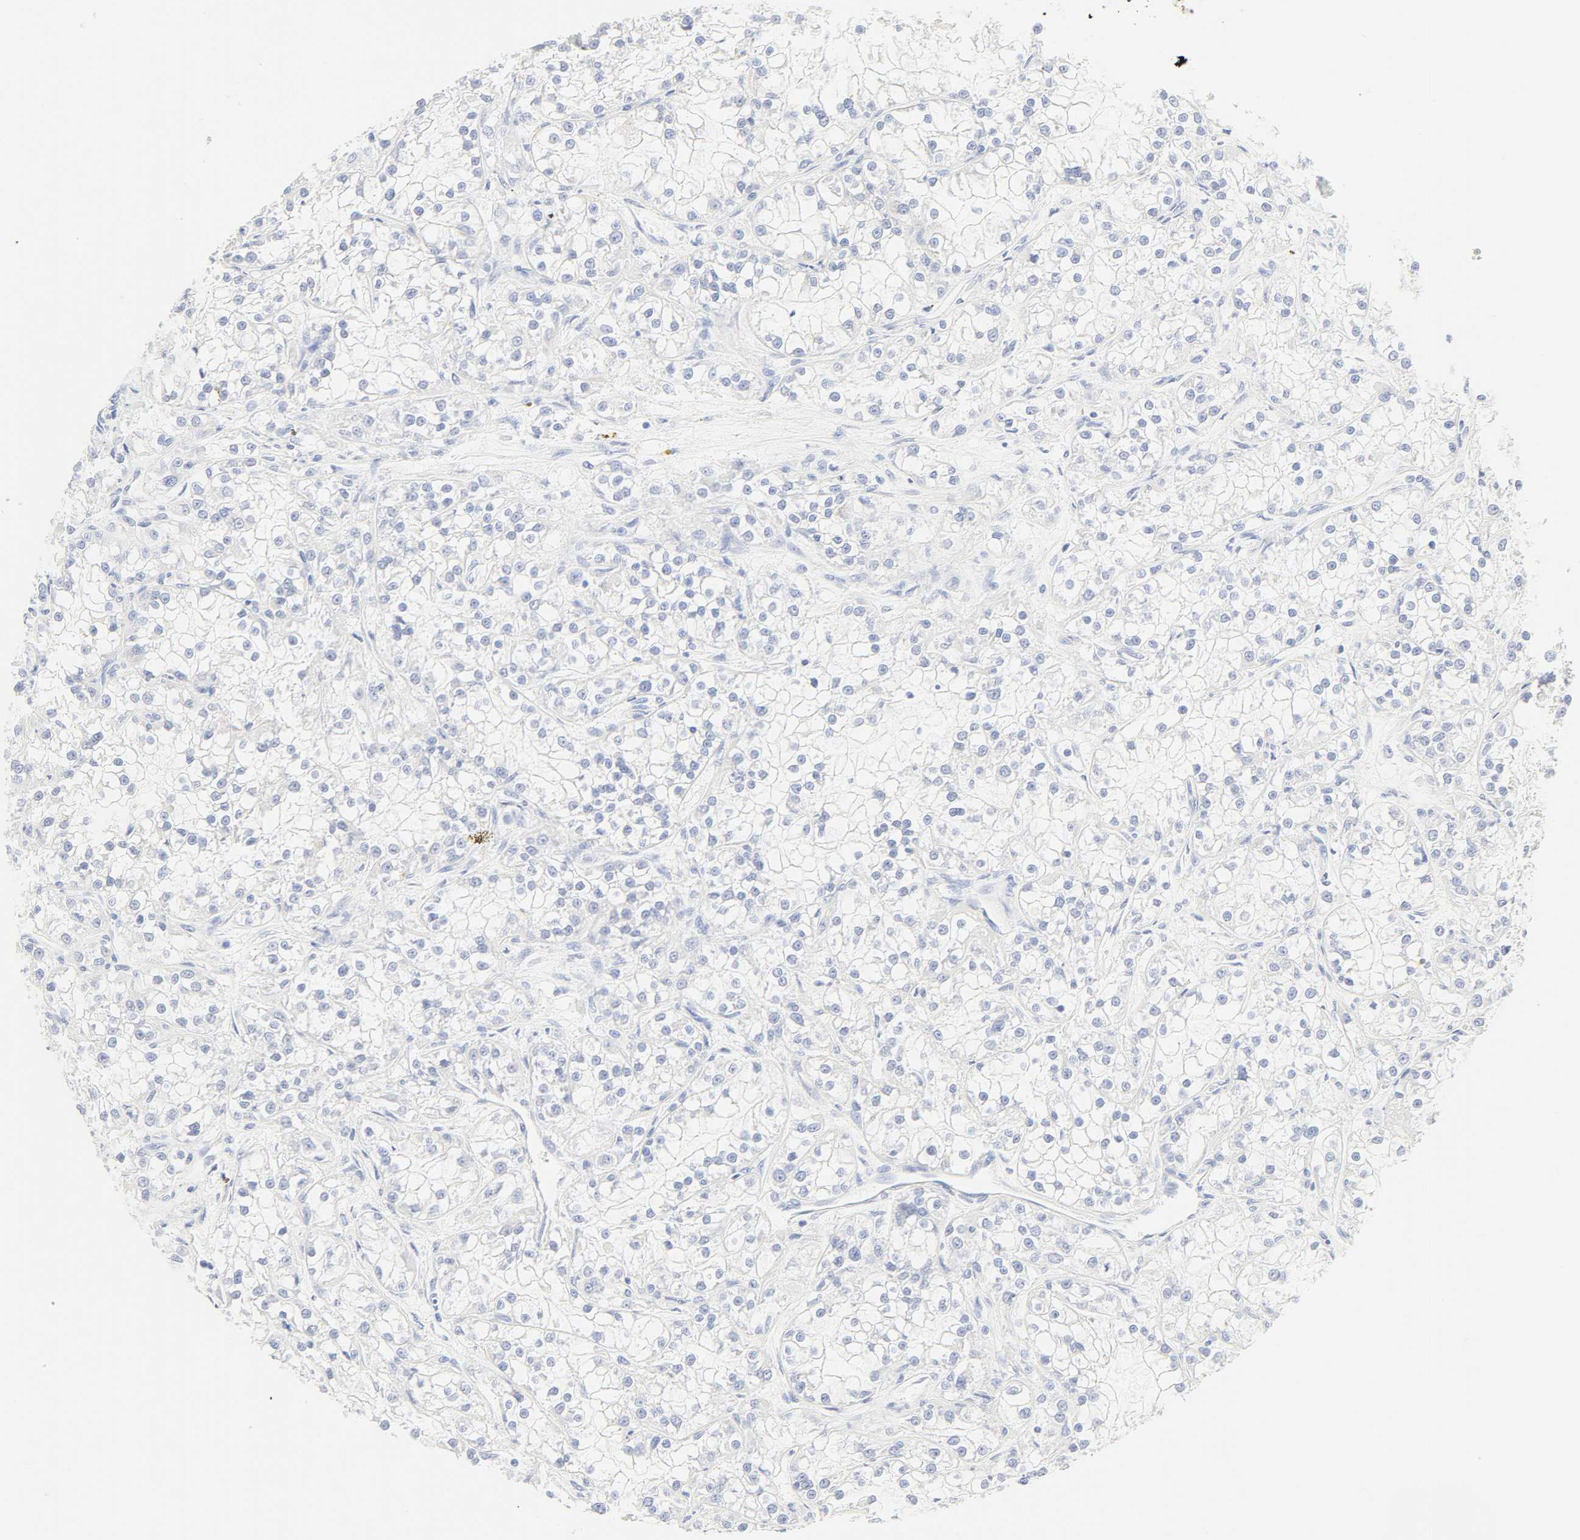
{"staining": {"intensity": "negative", "quantity": "none", "location": "none"}, "tissue": "renal cancer", "cell_type": "Tumor cells", "image_type": "cancer", "snomed": [{"axis": "morphology", "description": "Adenocarcinoma, NOS"}, {"axis": "topography", "description": "Kidney"}], "caption": "Protein analysis of renal cancer (adenocarcinoma) exhibits no significant expression in tumor cells.", "gene": "SLCO1B3", "patient": {"sex": "female", "age": 52}}